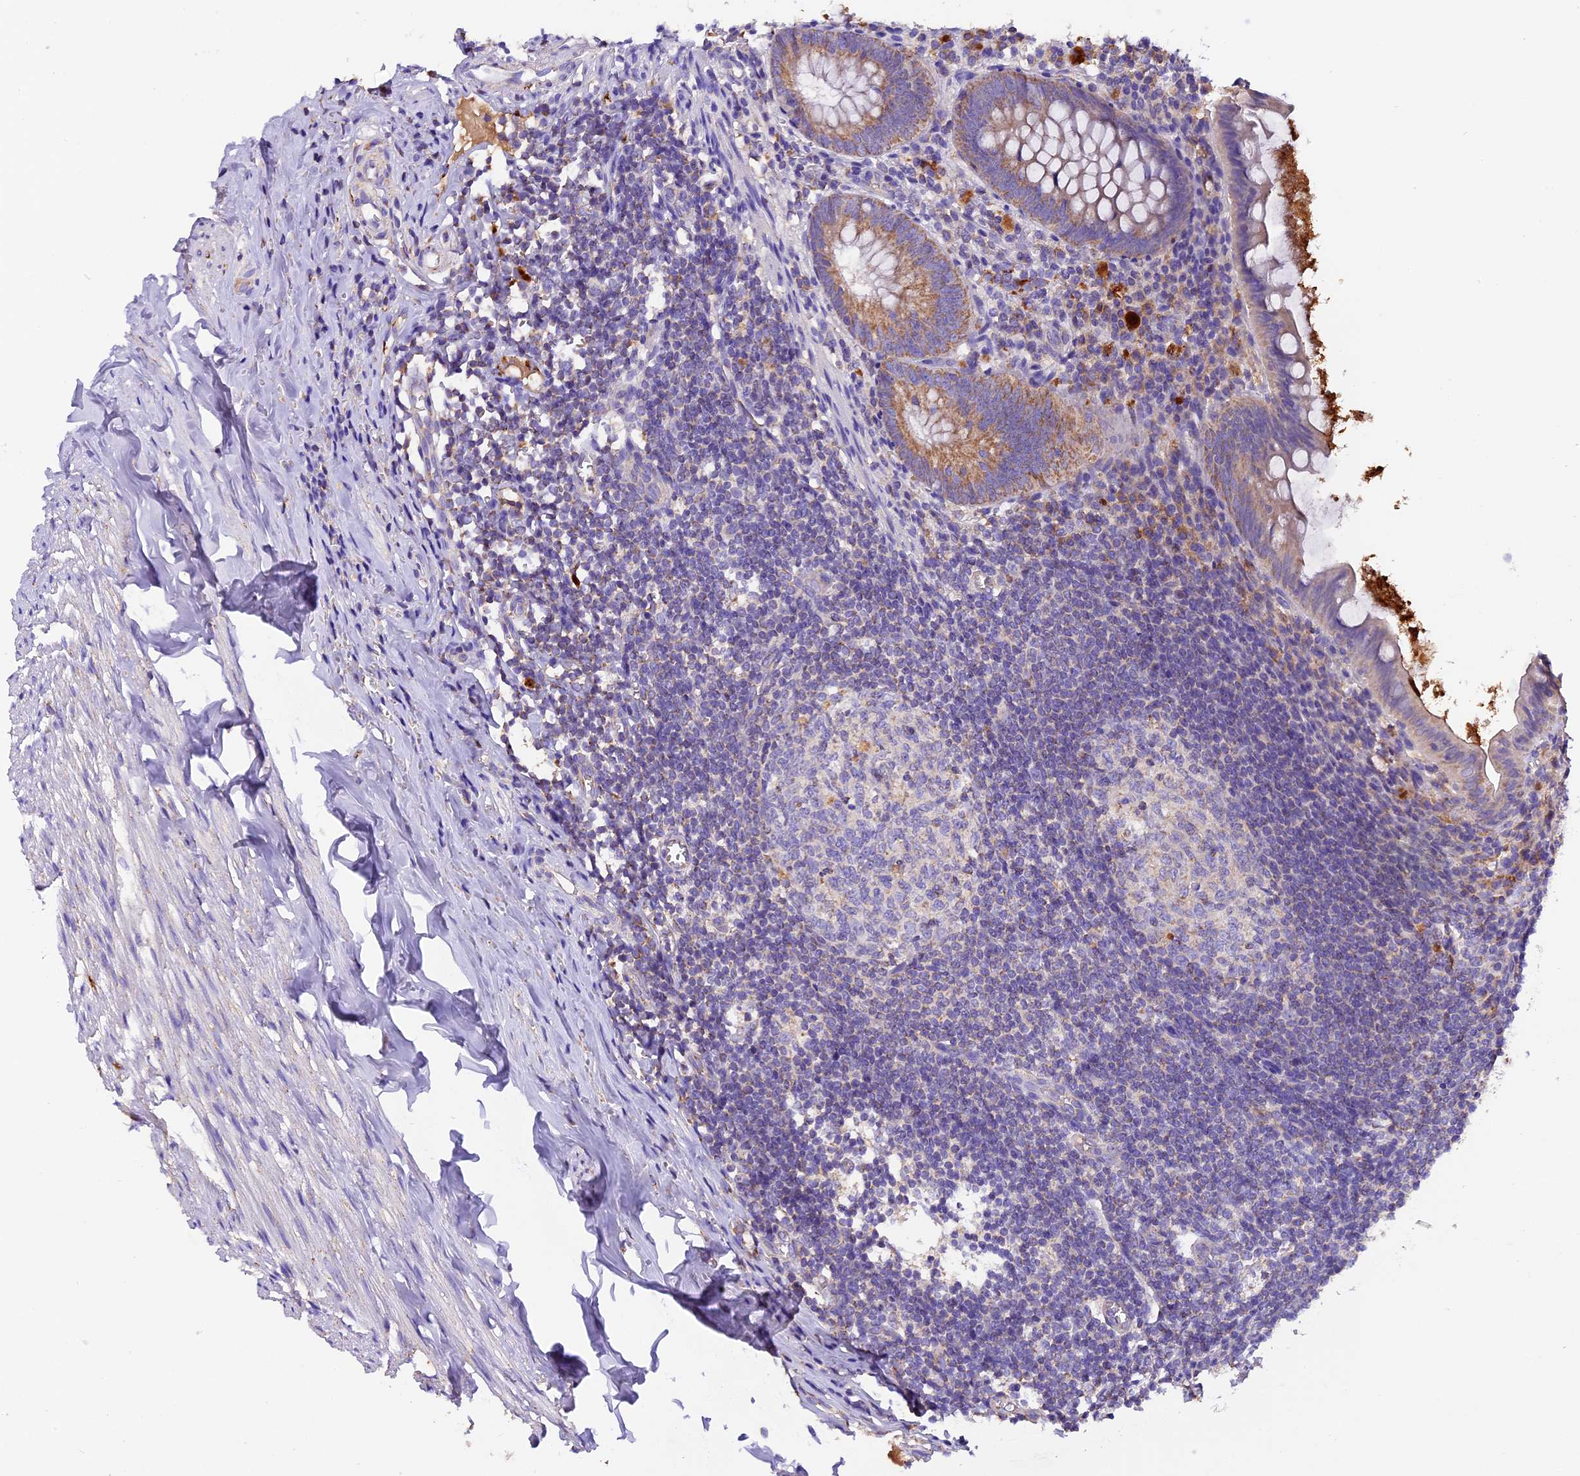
{"staining": {"intensity": "moderate", "quantity": ">75%", "location": "cytoplasmic/membranous"}, "tissue": "appendix", "cell_type": "Glandular cells", "image_type": "normal", "snomed": [{"axis": "morphology", "description": "Normal tissue, NOS"}, {"axis": "topography", "description": "Appendix"}], "caption": "The immunohistochemical stain labels moderate cytoplasmic/membranous staining in glandular cells of unremarkable appendix.", "gene": "SIX5", "patient": {"sex": "female", "age": 51}}